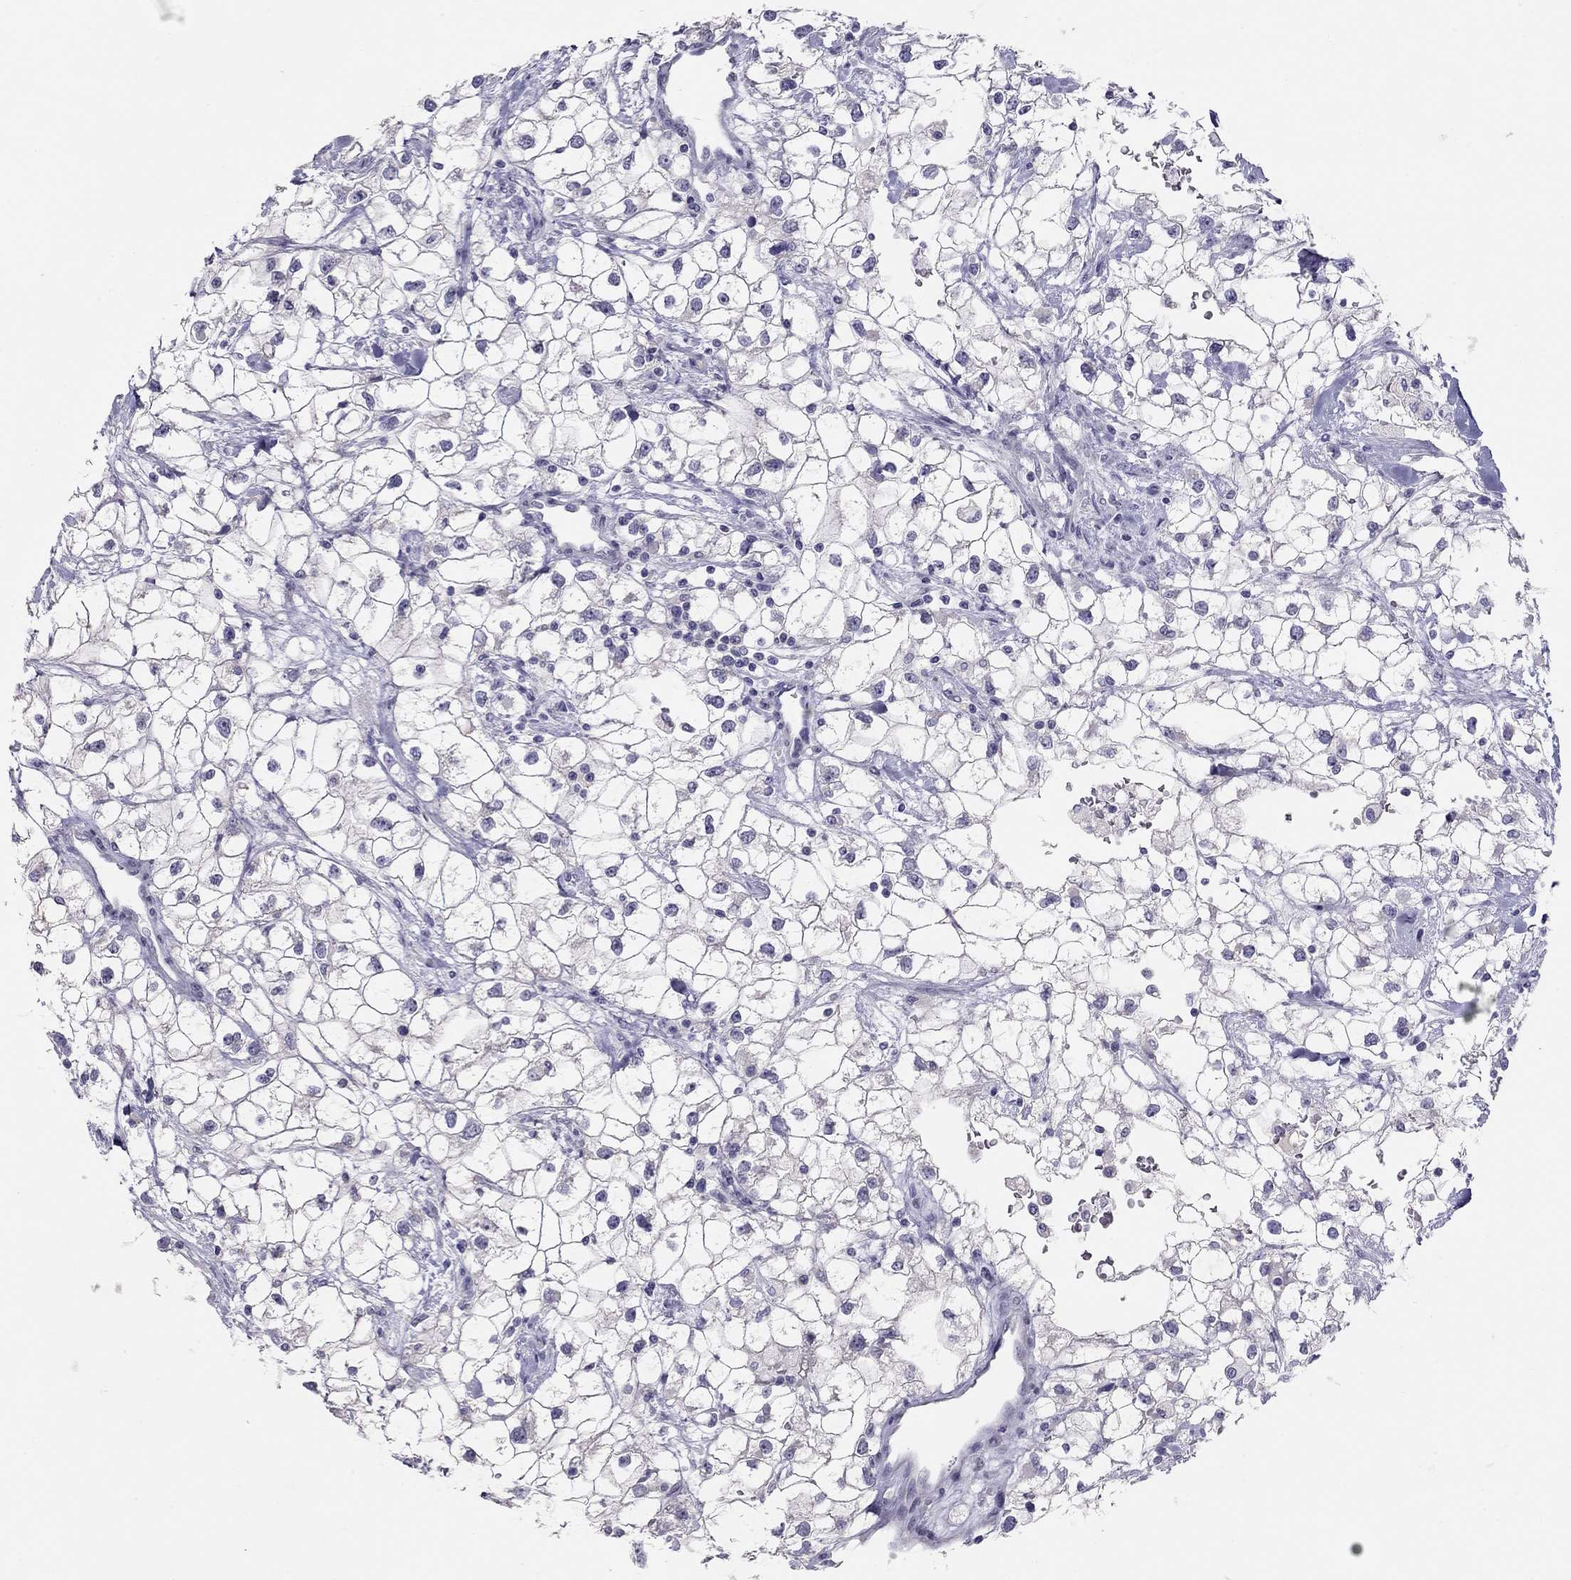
{"staining": {"intensity": "negative", "quantity": "none", "location": "none"}, "tissue": "renal cancer", "cell_type": "Tumor cells", "image_type": "cancer", "snomed": [{"axis": "morphology", "description": "Adenocarcinoma, NOS"}, {"axis": "topography", "description": "Kidney"}], "caption": "A high-resolution image shows IHC staining of renal adenocarcinoma, which exhibits no significant expression in tumor cells.", "gene": "KCNV2", "patient": {"sex": "male", "age": 59}}